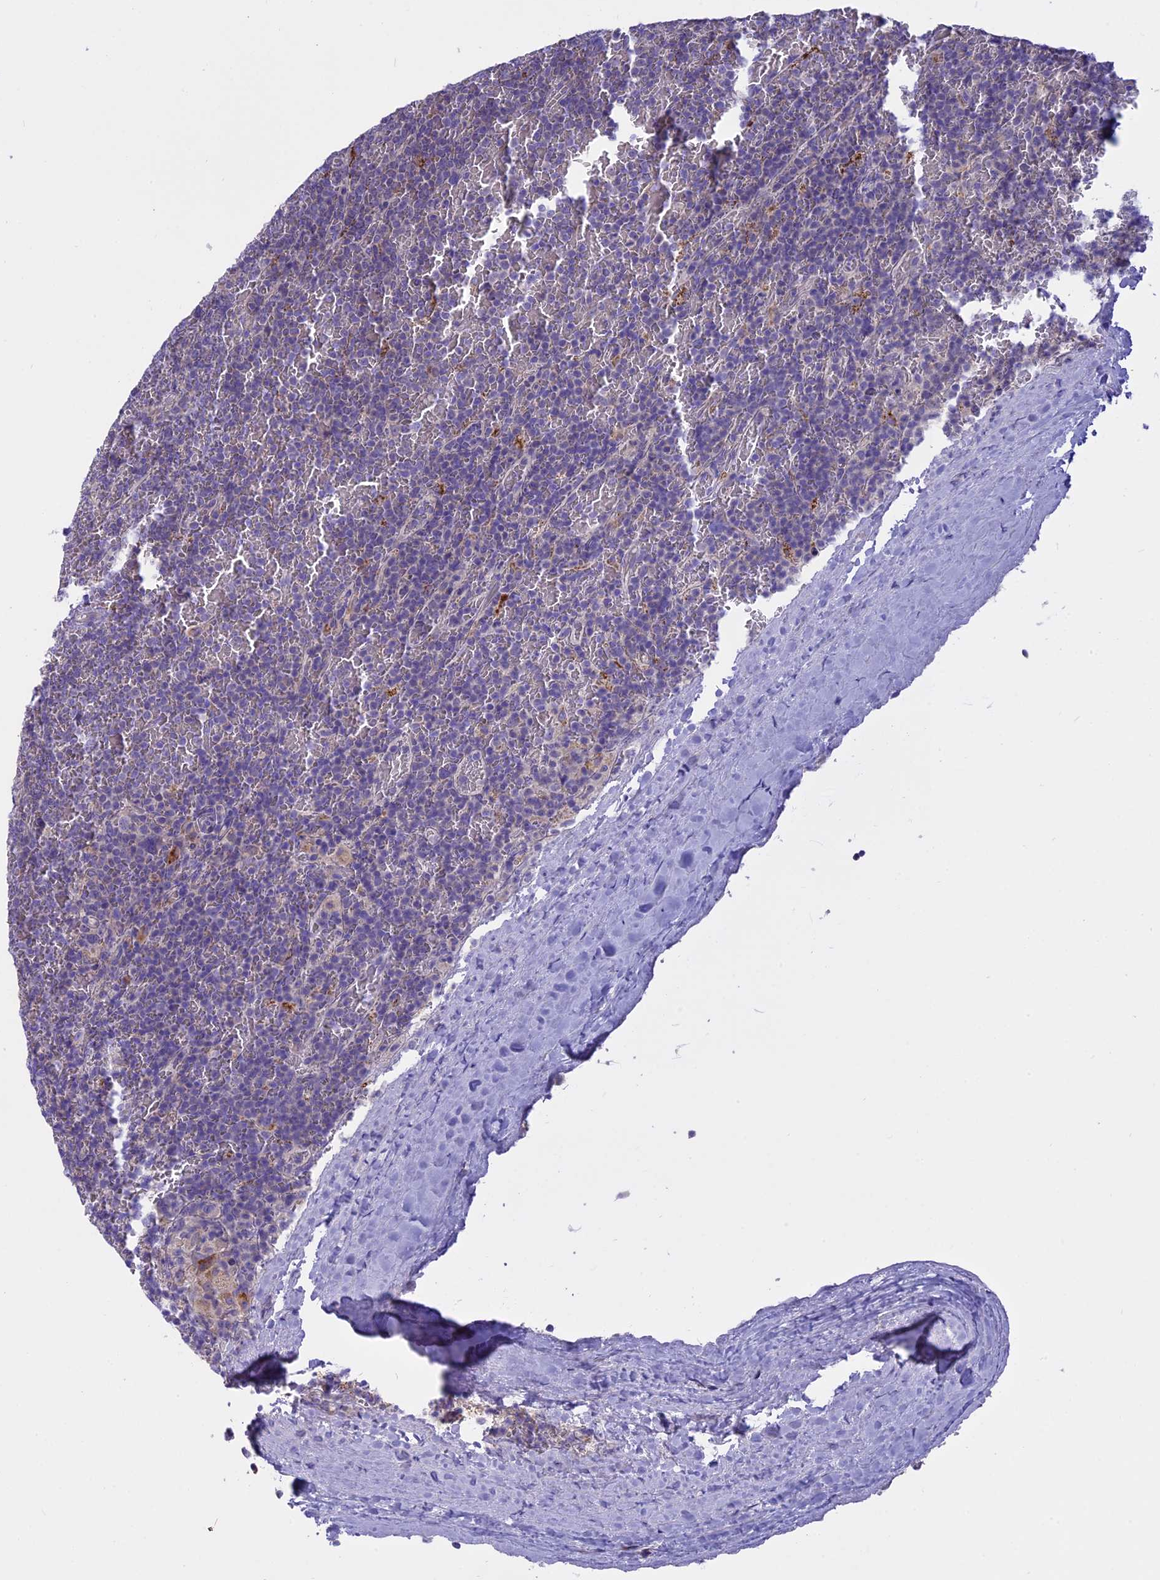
{"staining": {"intensity": "negative", "quantity": "none", "location": "none"}, "tissue": "lymphoma", "cell_type": "Tumor cells", "image_type": "cancer", "snomed": [{"axis": "morphology", "description": "Malignant lymphoma, non-Hodgkin's type, Low grade"}, {"axis": "topography", "description": "Spleen"}], "caption": "Immunohistochemistry of lymphoma exhibits no expression in tumor cells.", "gene": "LYPD6", "patient": {"sex": "female", "age": 19}}